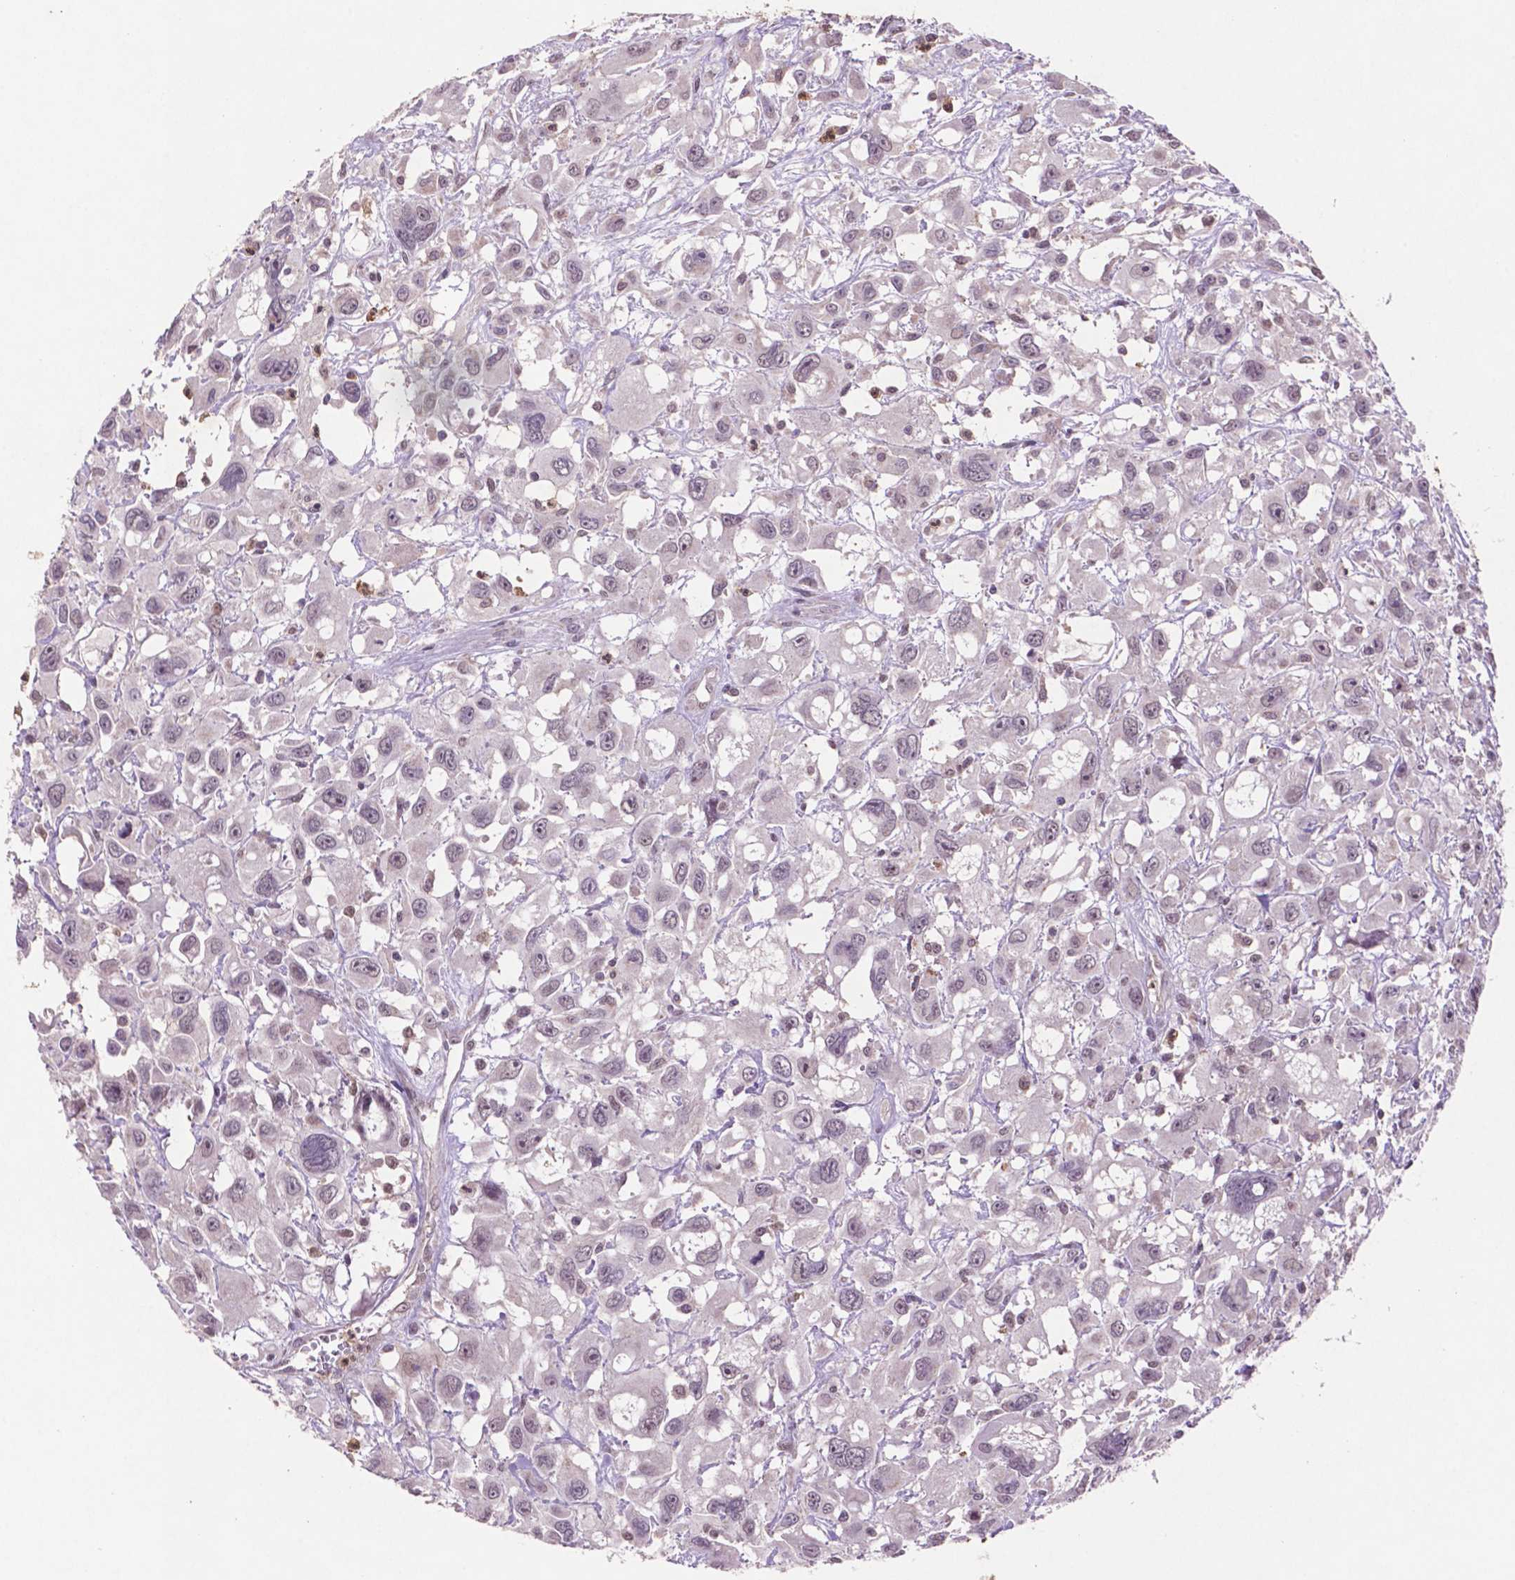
{"staining": {"intensity": "negative", "quantity": "none", "location": "none"}, "tissue": "head and neck cancer", "cell_type": "Tumor cells", "image_type": "cancer", "snomed": [{"axis": "morphology", "description": "Squamous cell carcinoma, NOS"}, {"axis": "morphology", "description": "Squamous cell carcinoma, metastatic, NOS"}, {"axis": "topography", "description": "Oral tissue"}, {"axis": "topography", "description": "Head-Neck"}], "caption": "Head and neck cancer (squamous cell carcinoma) was stained to show a protein in brown. There is no significant expression in tumor cells. (Brightfield microscopy of DAB (3,3'-diaminobenzidine) immunohistochemistry at high magnification).", "gene": "GLRX", "patient": {"sex": "female", "age": 85}}